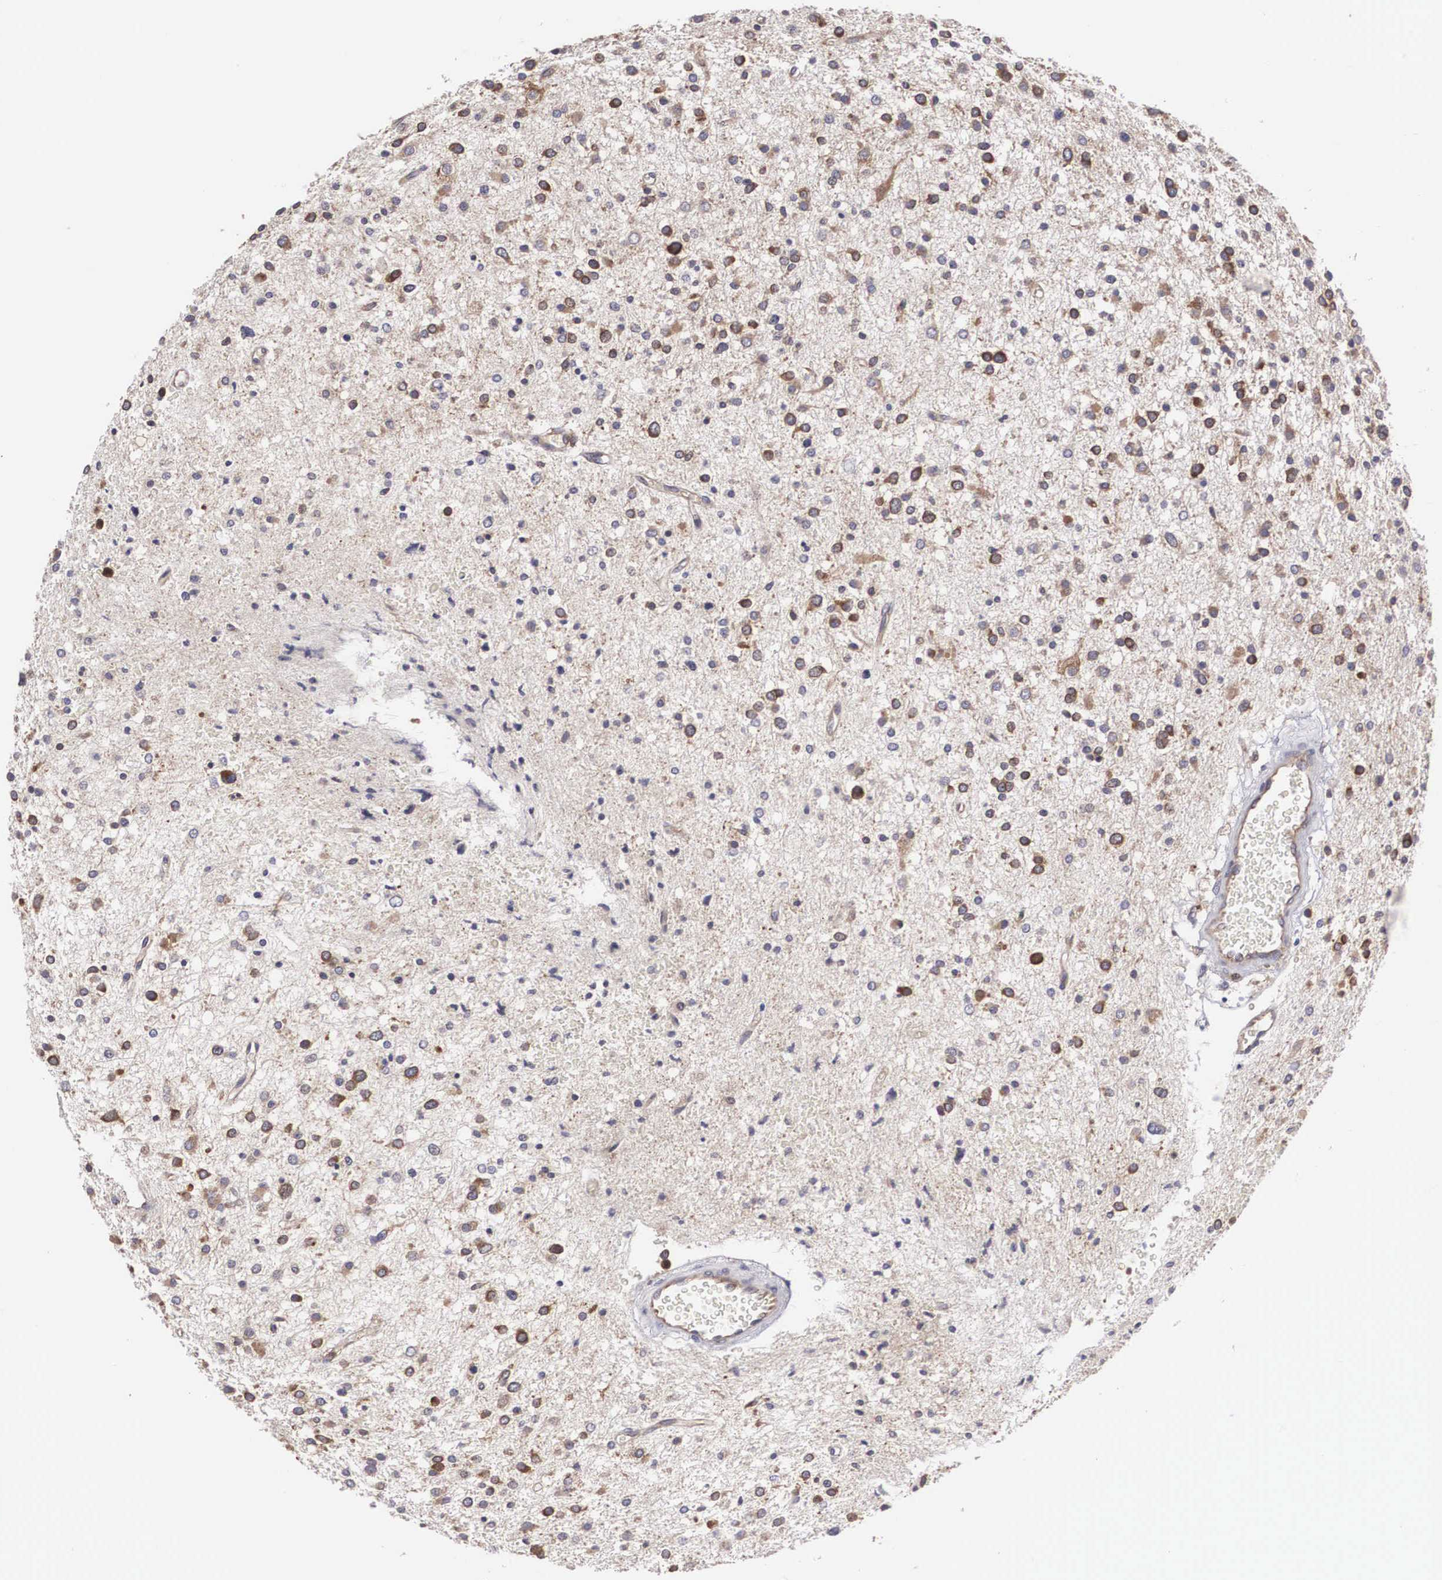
{"staining": {"intensity": "moderate", "quantity": ">75%", "location": "cytoplasmic/membranous"}, "tissue": "glioma", "cell_type": "Tumor cells", "image_type": "cancer", "snomed": [{"axis": "morphology", "description": "Glioma, malignant, Low grade"}, {"axis": "topography", "description": "Brain"}], "caption": "A brown stain shows moderate cytoplasmic/membranous positivity of a protein in malignant low-grade glioma tumor cells.", "gene": "GRIPAP1", "patient": {"sex": "female", "age": 36}}